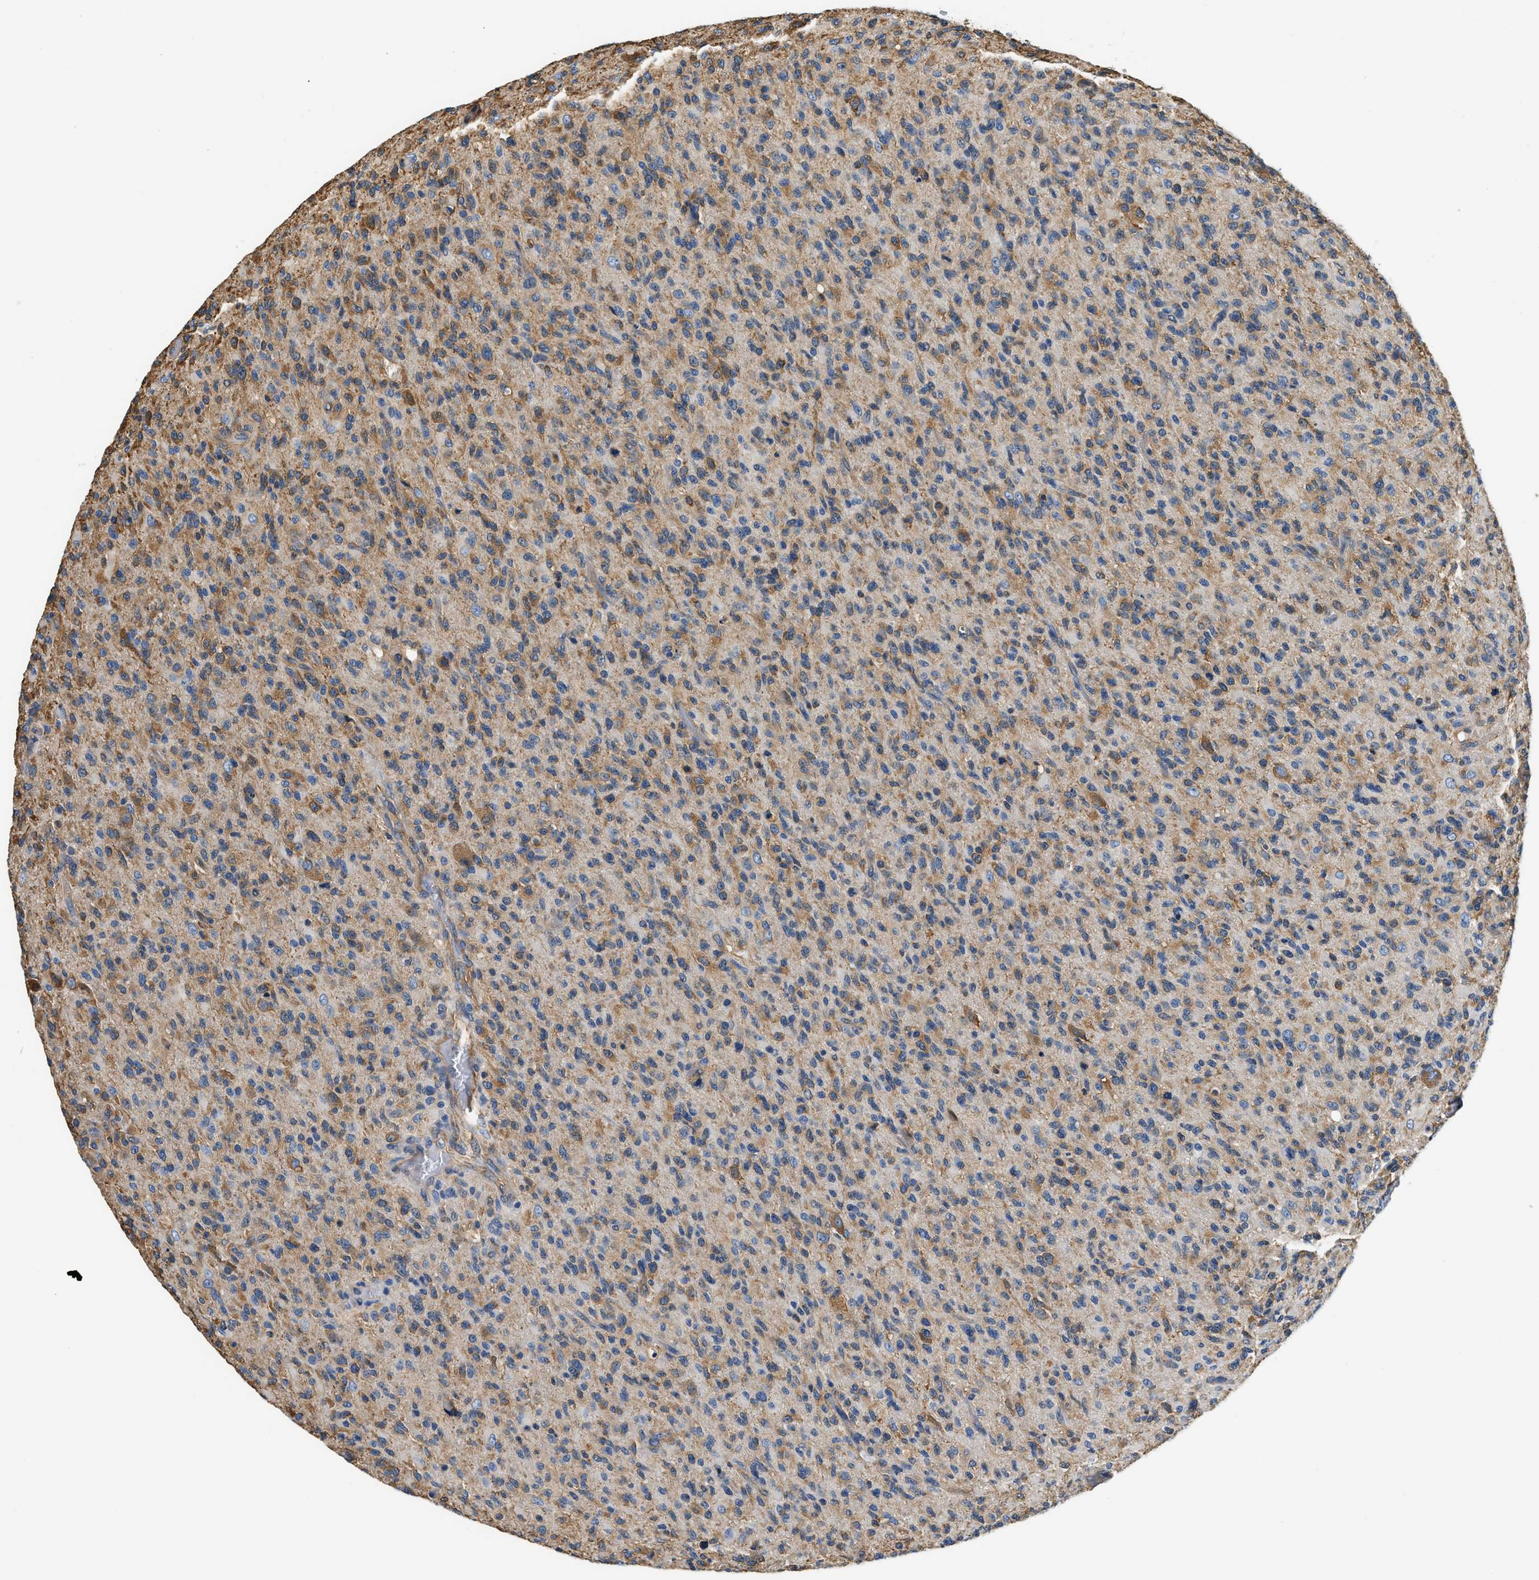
{"staining": {"intensity": "moderate", "quantity": ">75%", "location": "cytoplasmic/membranous"}, "tissue": "glioma", "cell_type": "Tumor cells", "image_type": "cancer", "snomed": [{"axis": "morphology", "description": "Glioma, malignant, High grade"}, {"axis": "topography", "description": "Brain"}], "caption": "A brown stain shows moderate cytoplasmic/membranous positivity of a protein in malignant glioma (high-grade) tumor cells. (DAB (3,3'-diaminobenzidine) = brown stain, brightfield microscopy at high magnification).", "gene": "PPP2R1B", "patient": {"sex": "male", "age": 71}}